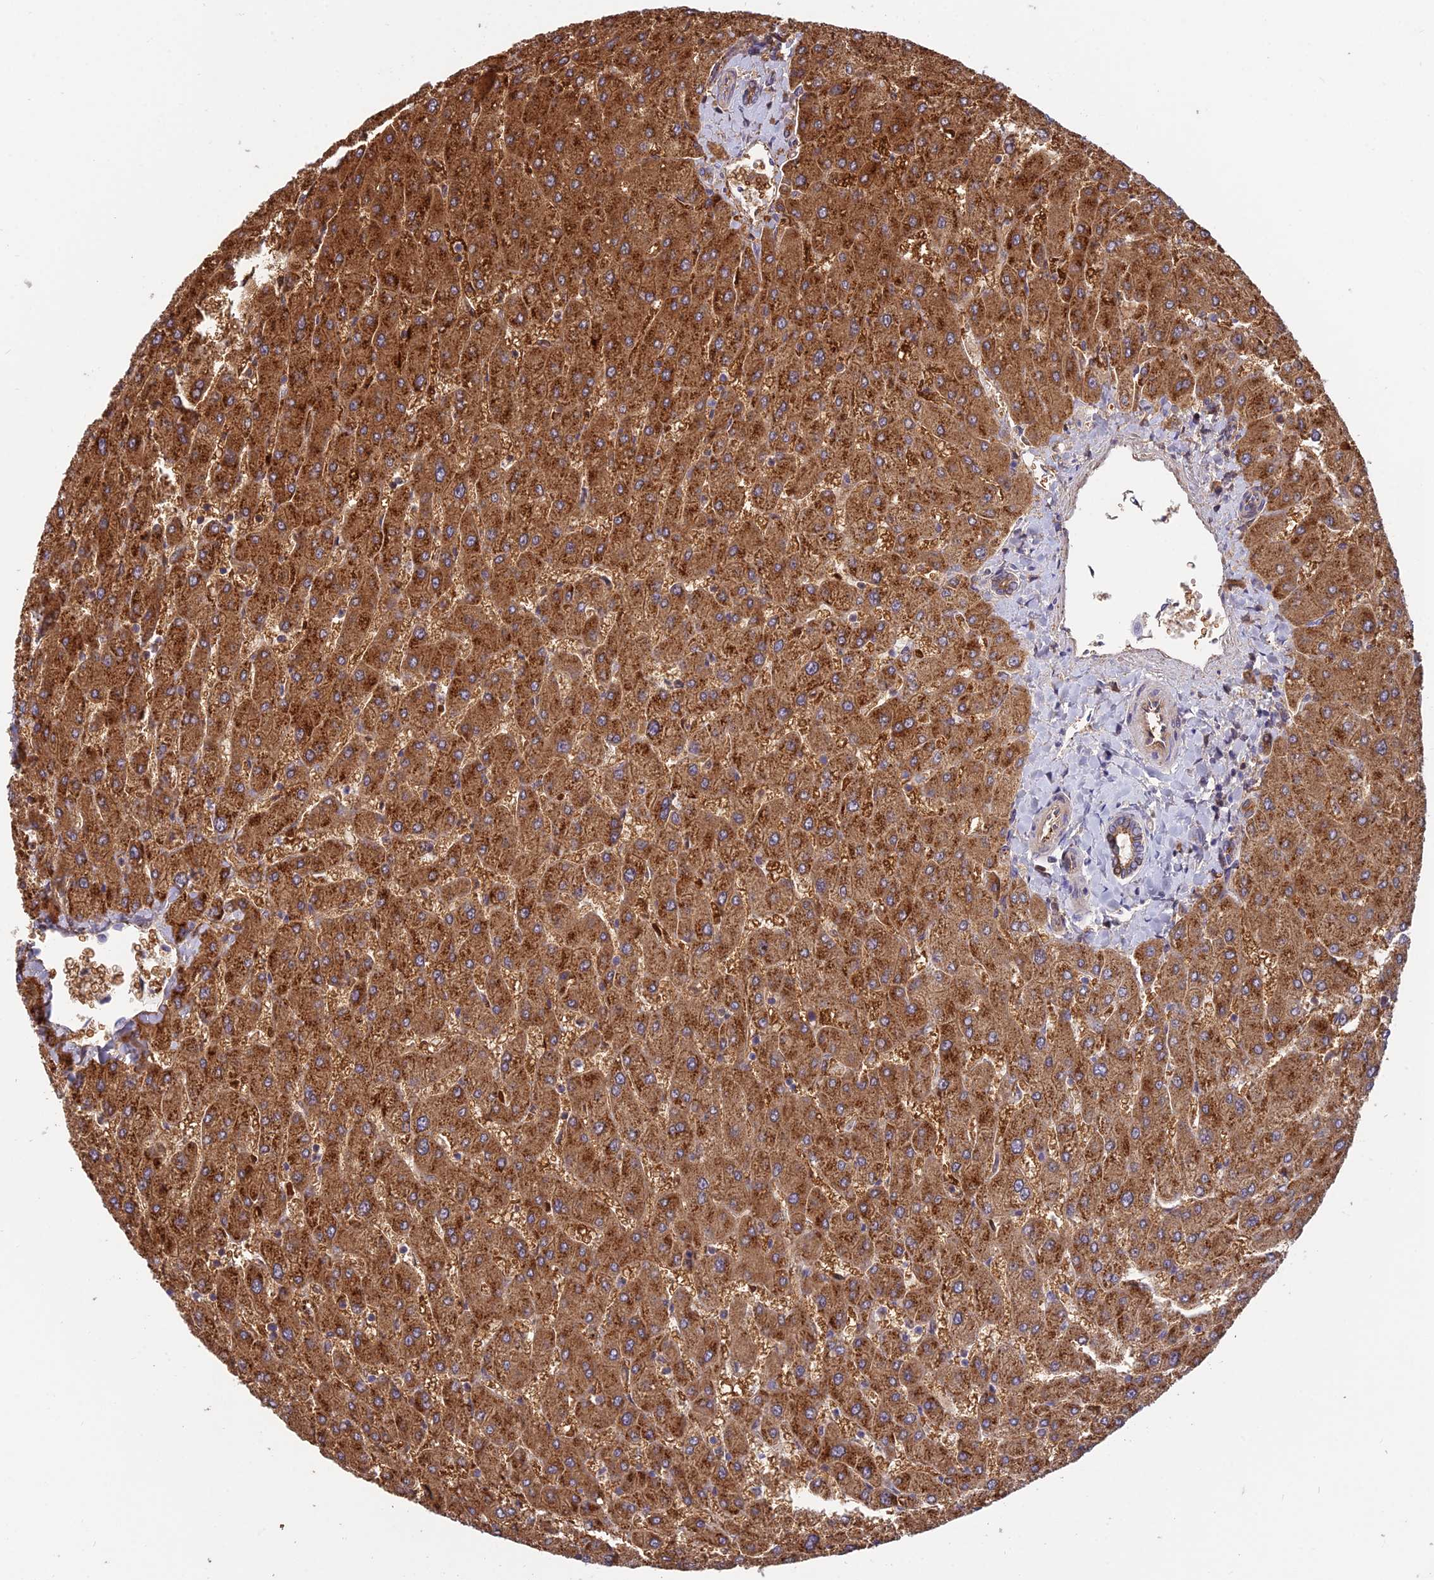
{"staining": {"intensity": "moderate", "quantity": ">75%", "location": "cytoplasmic/membranous"}, "tissue": "liver", "cell_type": "Cholangiocytes", "image_type": "normal", "snomed": [{"axis": "morphology", "description": "Normal tissue, NOS"}, {"axis": "topography", "description": "Liver"}], "caption": "DAB (3,3'-diaminobenzidine) immunohistochemical staining of unremarkable liver shows moderate cytoplasmic/membranous protein expression in approximately >75% of cholangiocytes. (Stains: DAB (3,3'-diaminobenzidine) in brown, nuclei in blue, Microscopy: brightfield microscopy at high magnification).", "gene": "DUS2", "patient": {"sex": "male", "age": 55}}